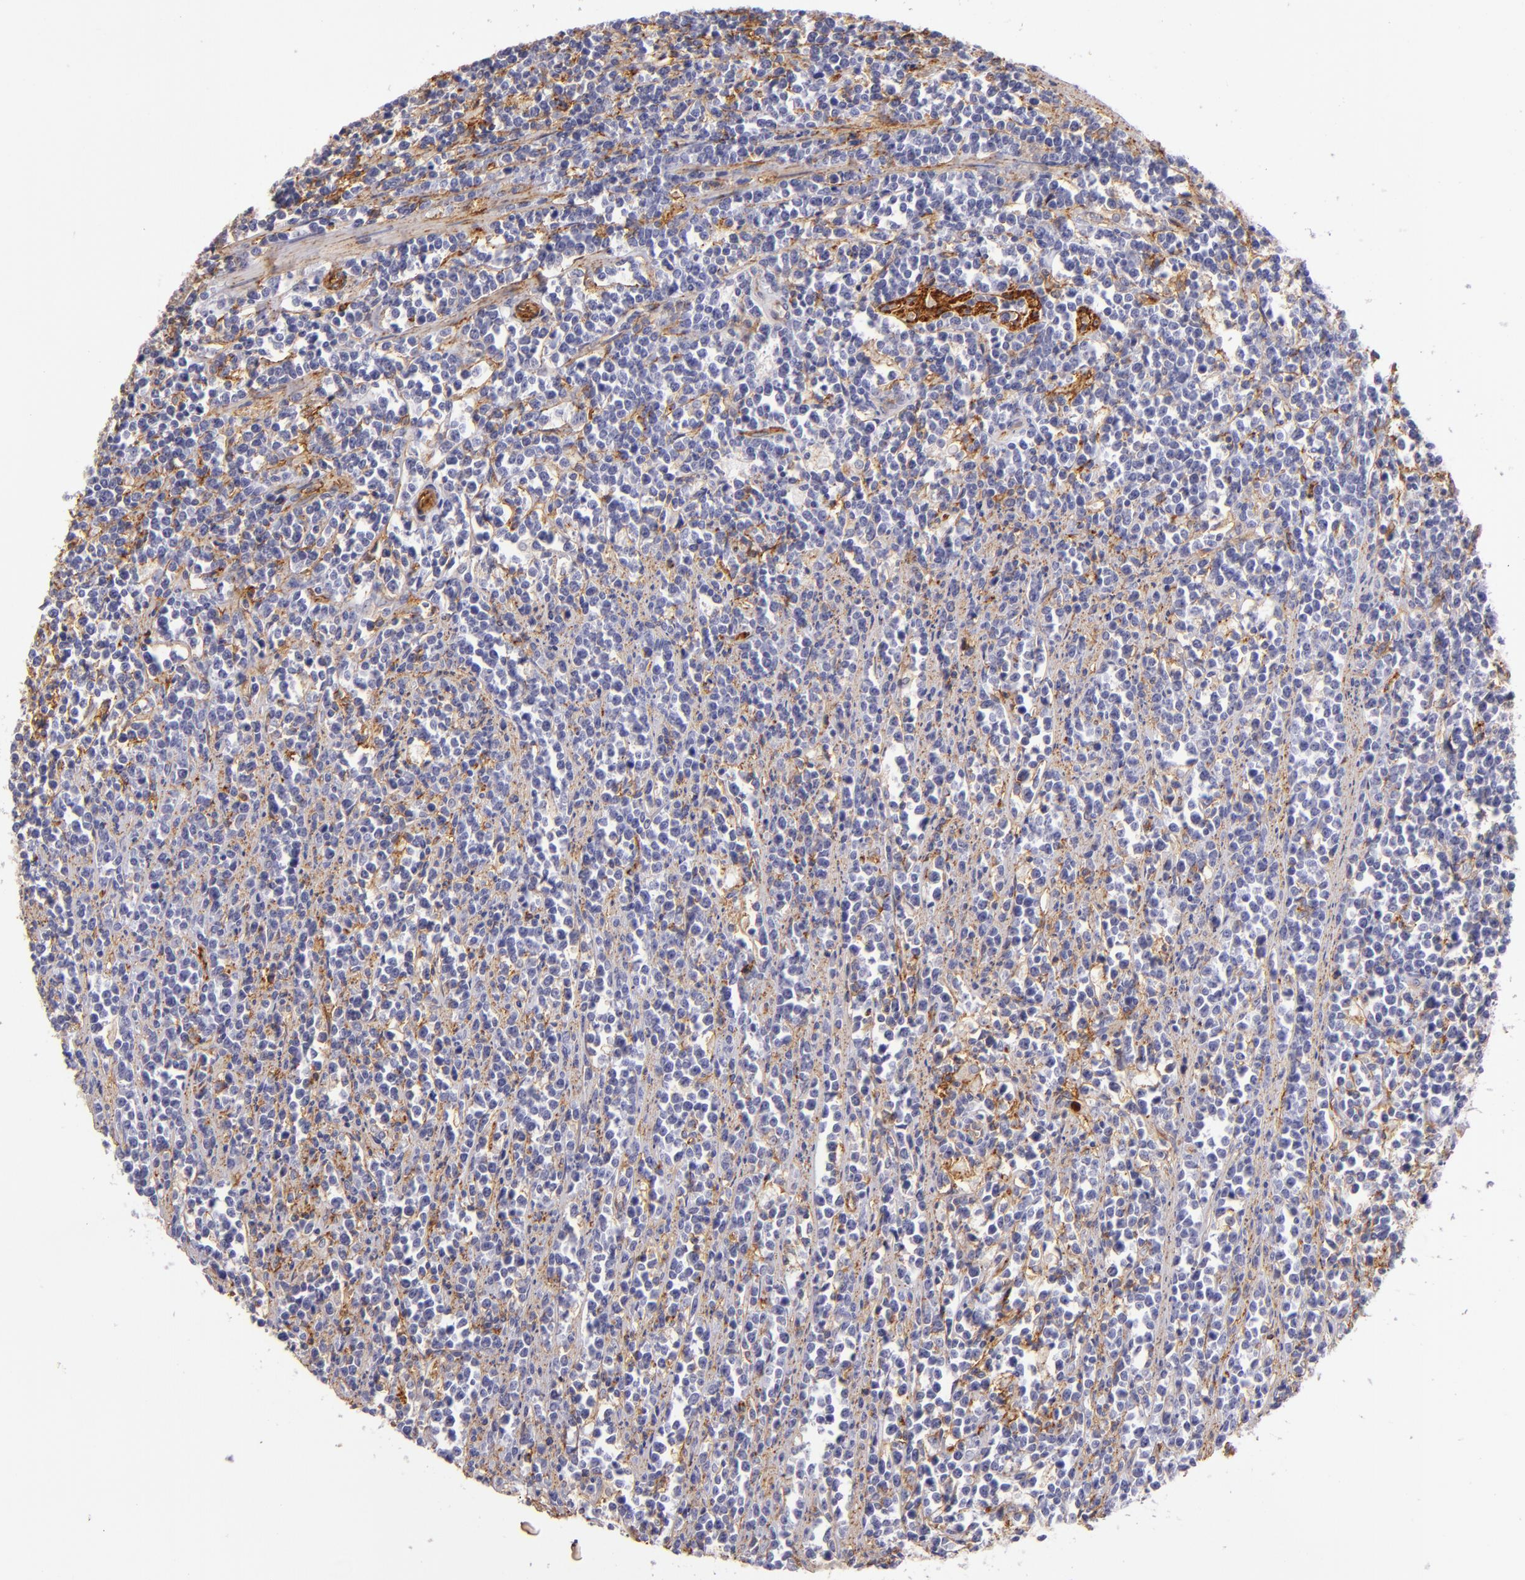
{"staining": {"intensity": "negative", "quantity": "none", "location": "none"}, "tissue": "lymphoma", "cell_type": "Tumor cells", "image_type": "cancer", "snomed": [{"axis": "morphology", "description": "Malignant lymphoma, non-Hodgkin's type, High grade"}, {"axis": "topography", "description": "Small intestine"}, {"axis": "topography", "description": "Colon"}], "caption": "This is an IHC micrograph of lymphoma. There is no expression in tumor cells.", "gene": "CD9", "patient": {"sex": "male", "age": 8}}